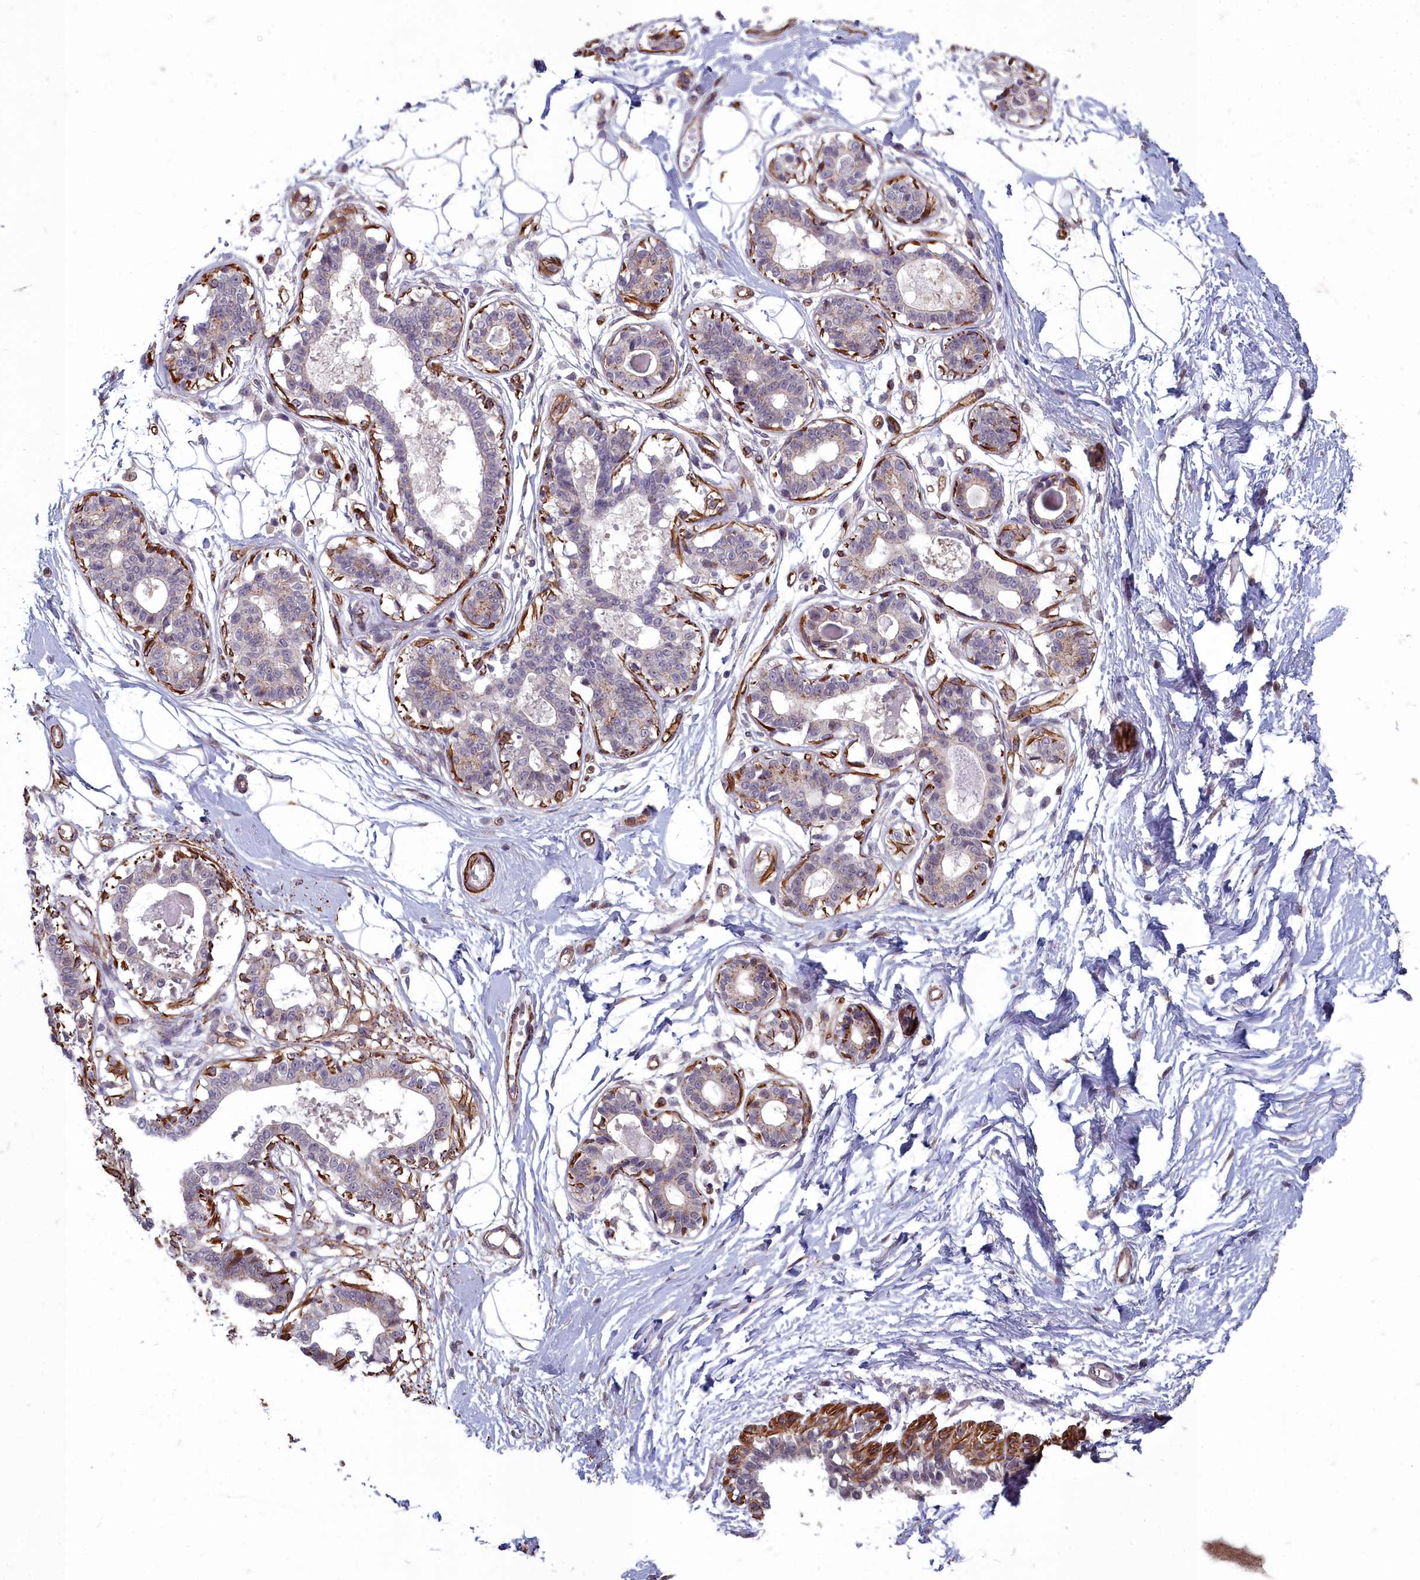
{"staining": {"intensity": "negative", "quantity": "none", "location": "none"}, "tissue": "breast", "cell_type": "Adipocytes", "image_type": "normal", "snomed": [{"axis": "morphology", "description": "Normal tissue, NOS"}, {"axis": "topography", "description": "Breast"}], "caption": "Immunohistochemistry photomicrograph of normal human breast stained for a protein (brown), which shows no positivity in adipocytes. Nuclei are stained in blue.", "gene": "ZNF626", "patient": {"sex": "female", "age": 45}}